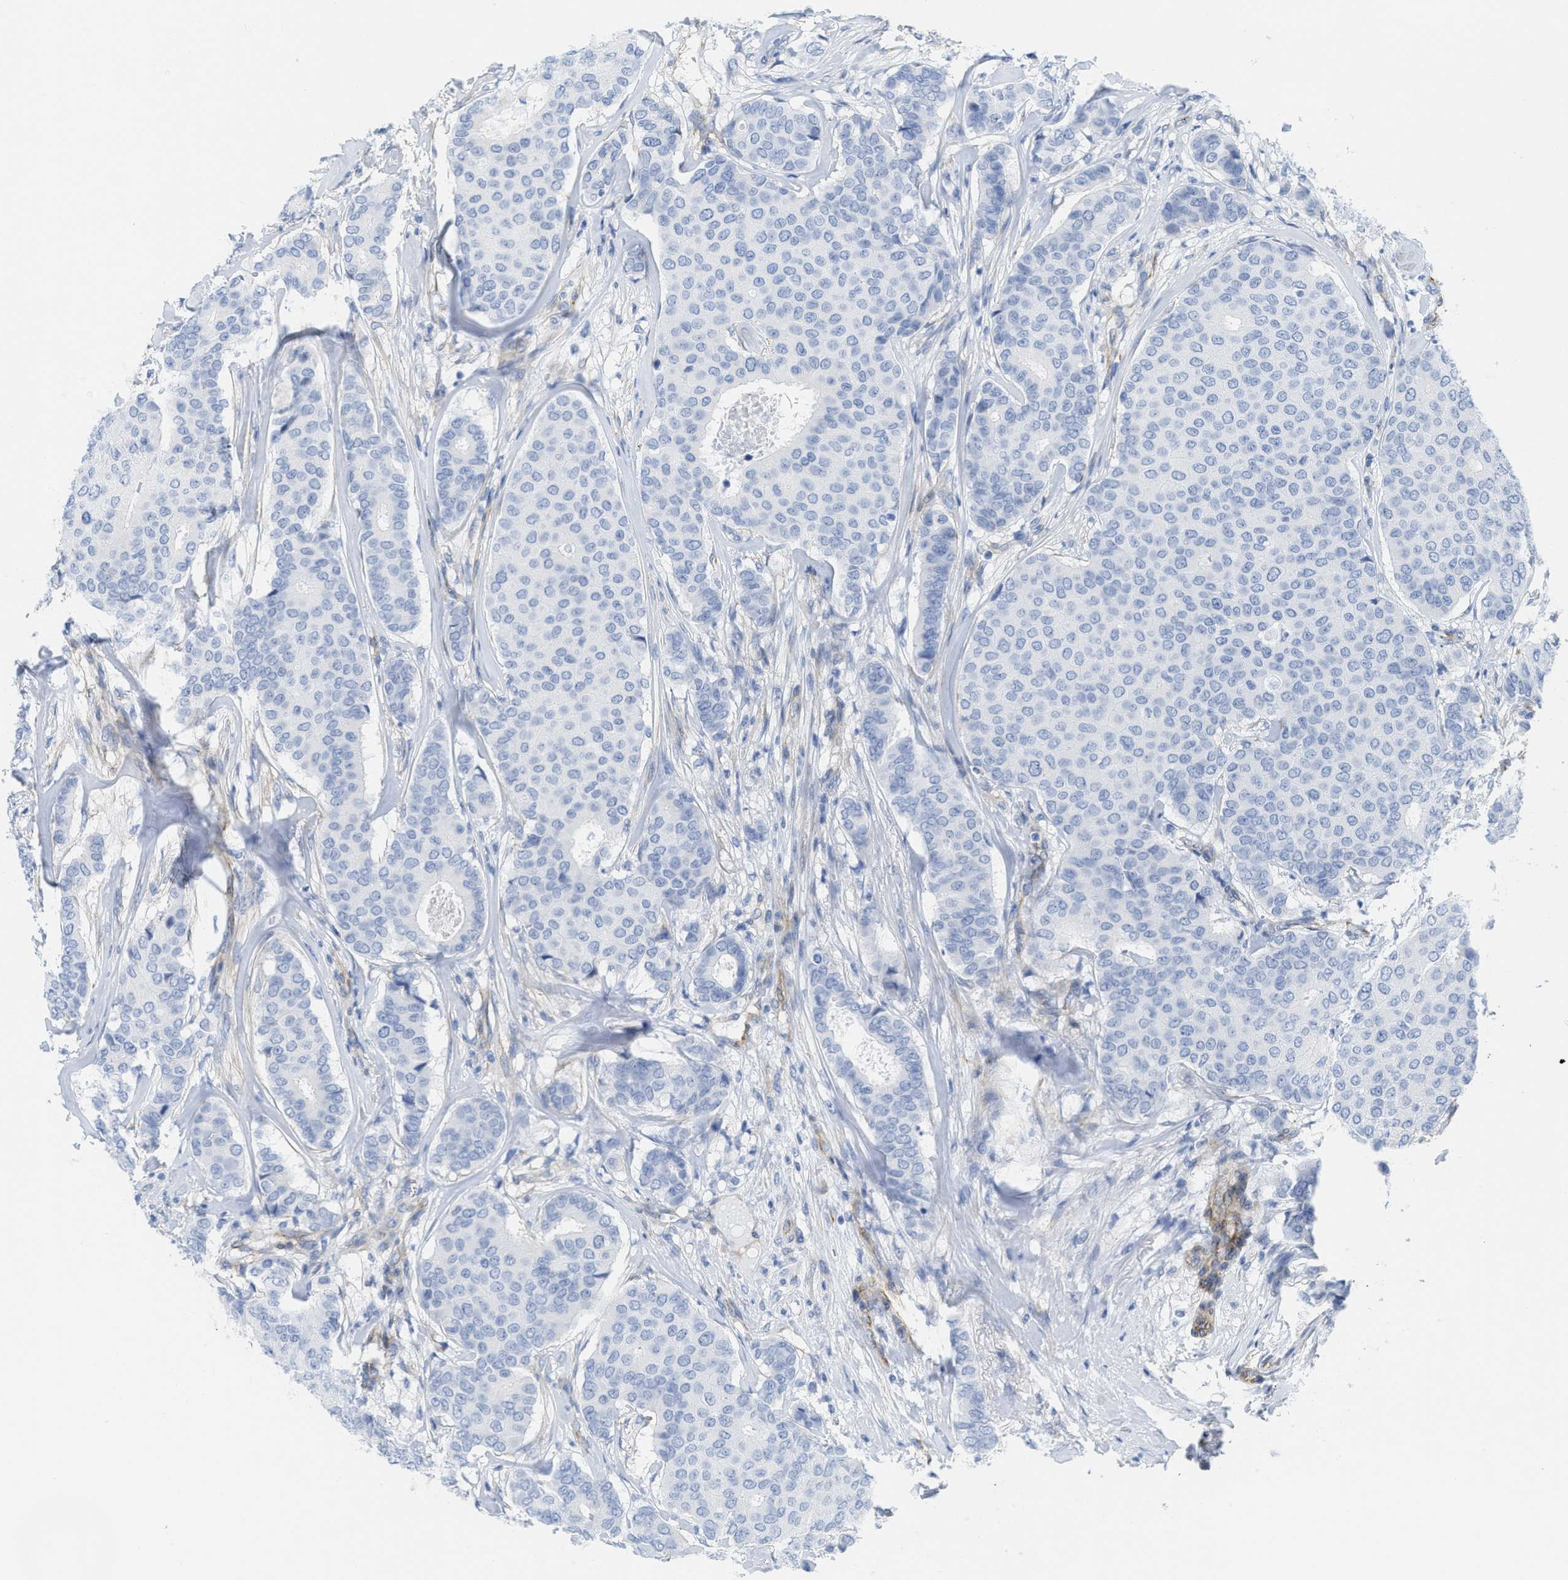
{"staining": {"intensity": "negative", "quantity": "none", "location": "none"}, "tissue": "breast cancer", "cell_type": "Tumor cells", "image_type": "cancer", "snomed": [{"axis": "morphology", "description": "Duct carcinoma"}, {"axis": "topography", "description": "Breast"}], "caption": "High power microscopy image of an immunohistochemistry micrograph of breast cancer, revealing no significant positivity in tumor cells.", "gene": "TUB", "patient": {"sex": "female", "age": 75}}